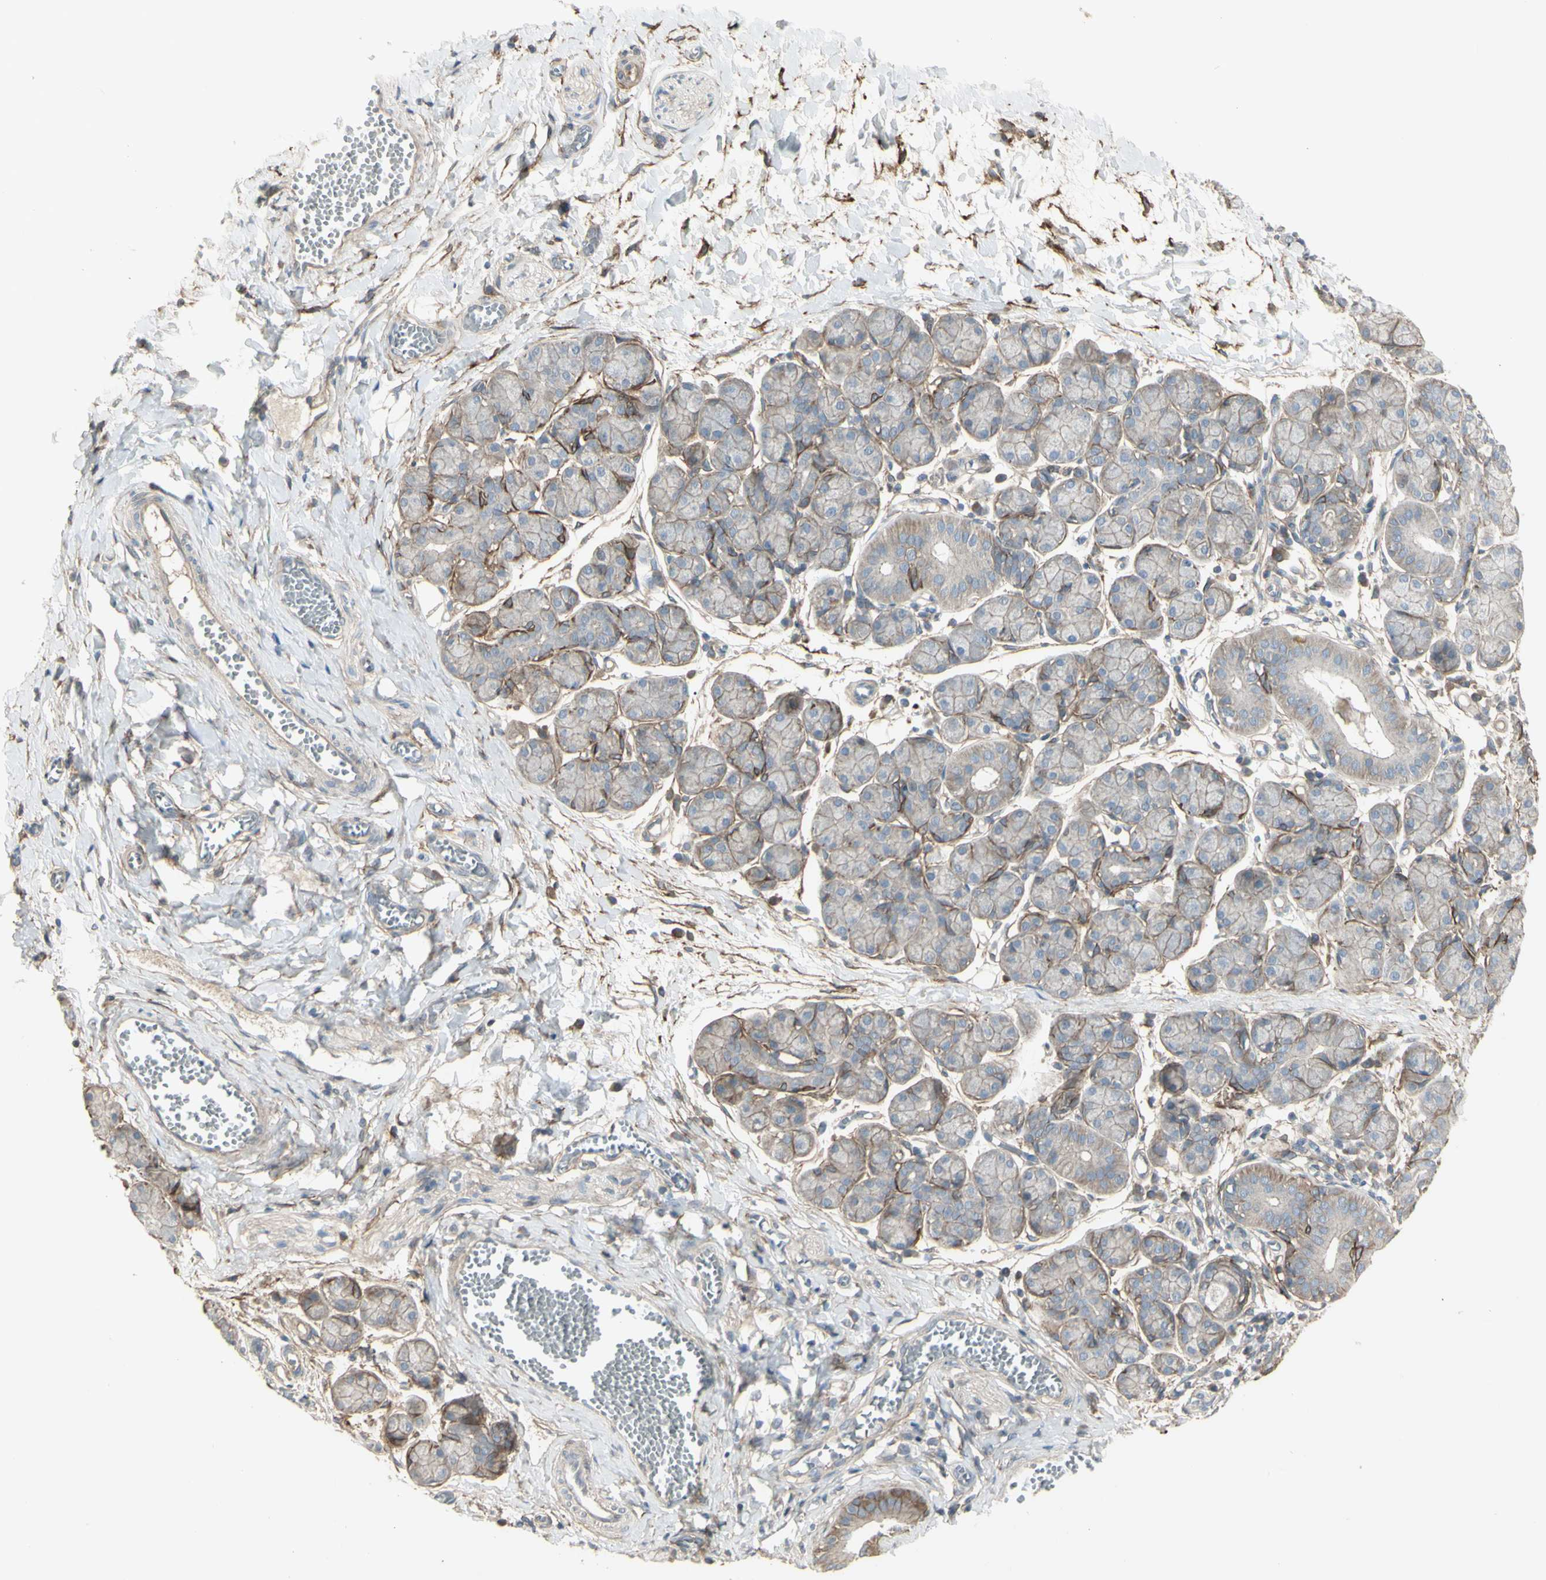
{"staining": {"intensity": "weak", "quantity": "25%-75%", "location": "cytoplasmic/membranous"}, "tissue": "salivary gland", "cell_type": "Glandular cells", "image_type": "normal", "snomed": [{"axis": "morphology", "description": "Normal tissue, NOS"}, {"axis": "morphology", "description": "Inflammation, NOS"}, {"axis": "topography", "description": "Lymph node"}, {"axis": "topography", "description": "Salivary gland"}], "caption": "Glandular cells reveal low levels of weak cytoplasmic/membranous expression in about 25%-75% of cells in unremarkable salivary gland.", "gene": "CD276", "patient": {"sex": "male", "age": 3}}